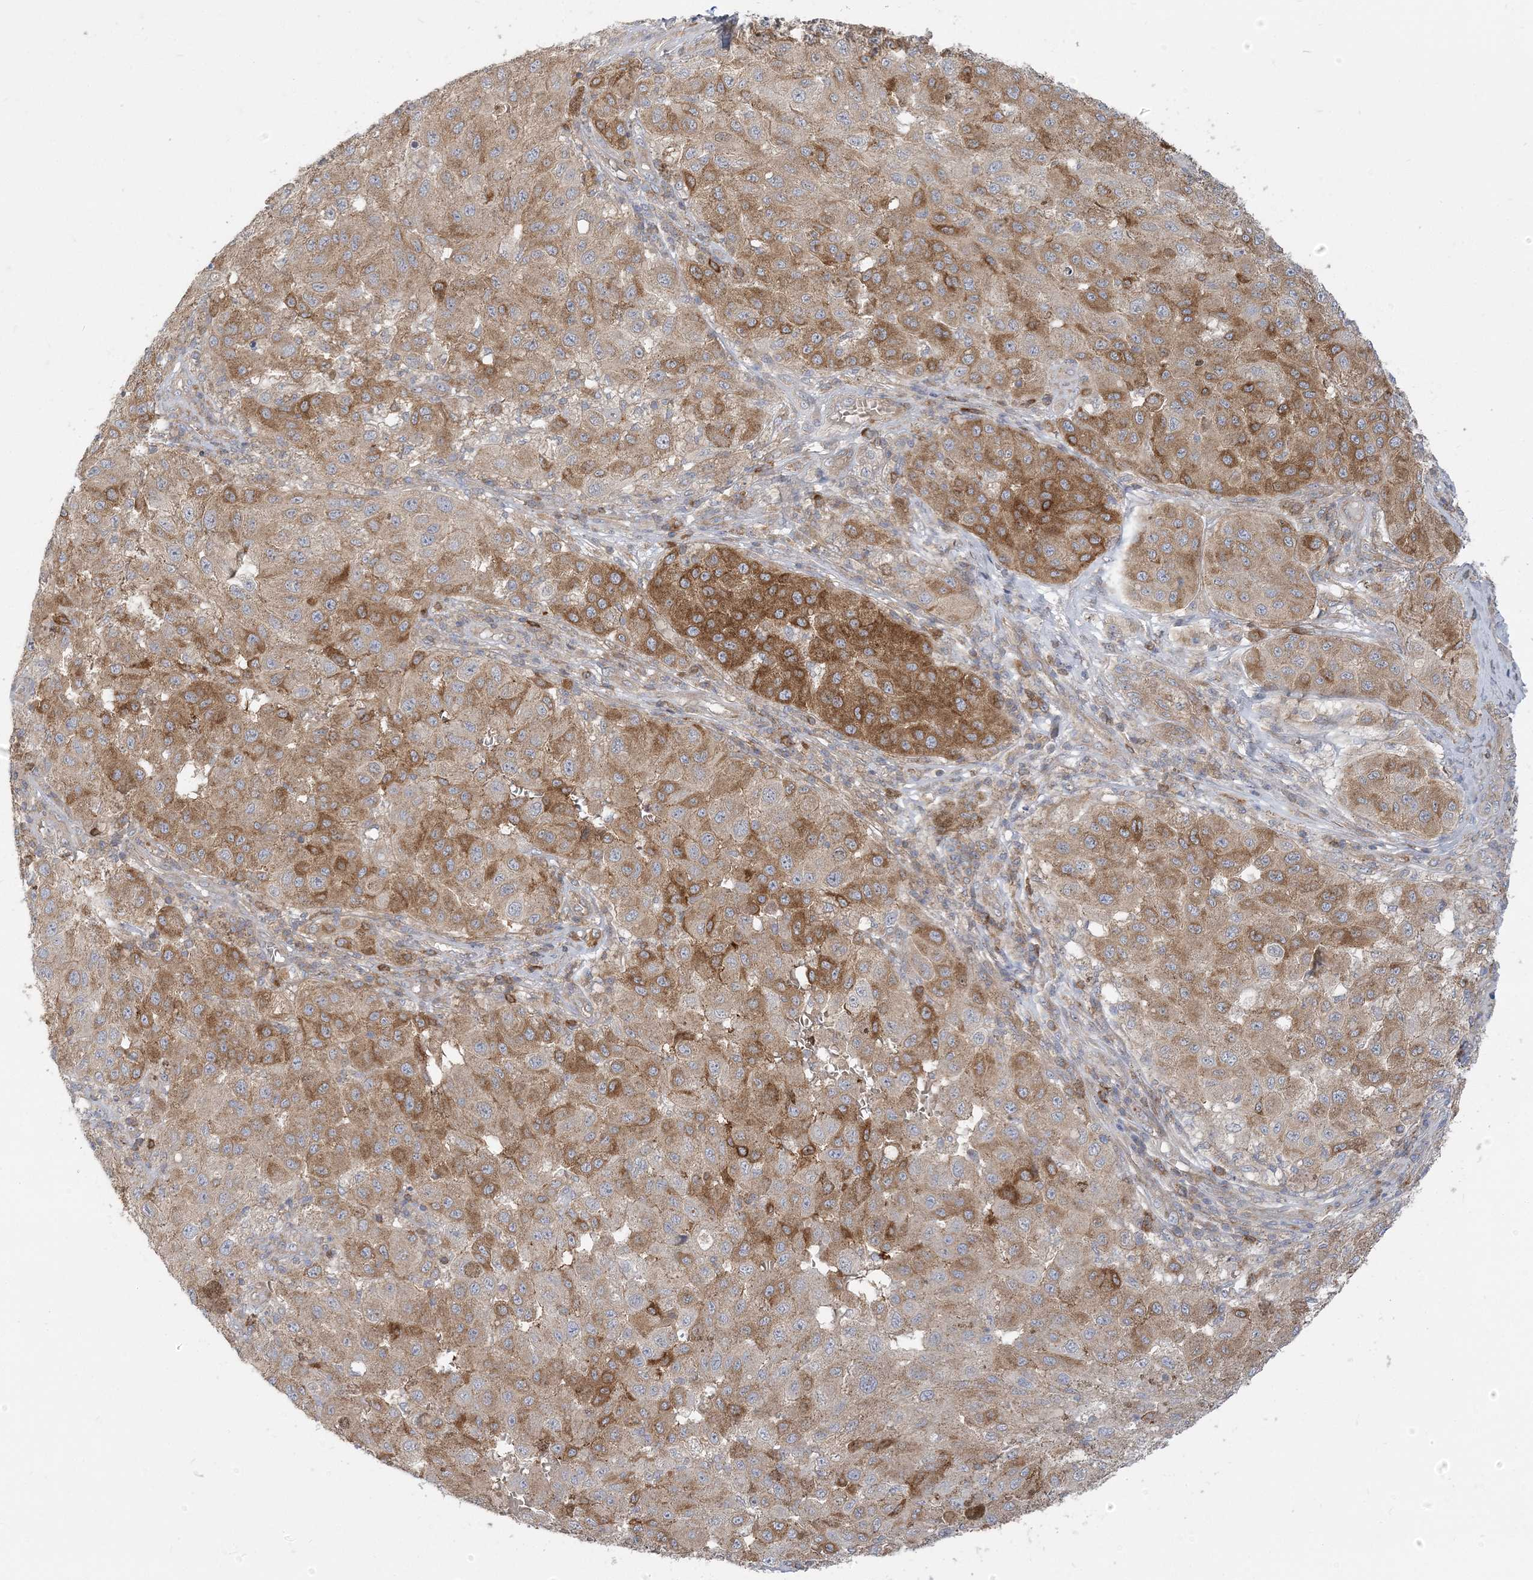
{"staining": {"intensity": "moderate", "quantity": "25%-75%", "location": "cytoplasmic/membranous"}, "tissue": "melanoma", "cell_type": "Tumor cells", "image_type": "cancer", "snomed": [{"axis": "morphology", "description": "Malignant melanoma, NOS"}, {"axis": "topography", "description": "Skin"}], "caption": "Malignant melanoma tissue demonstrates moderate cytoplasmic/membranous positivity in approximately 25%-75% of tumor cells, visualized by immunohistochemistry. Nuclei are stained in blue.", "gene": "STAM", "patient": {"sex": "female", "age": 64}}